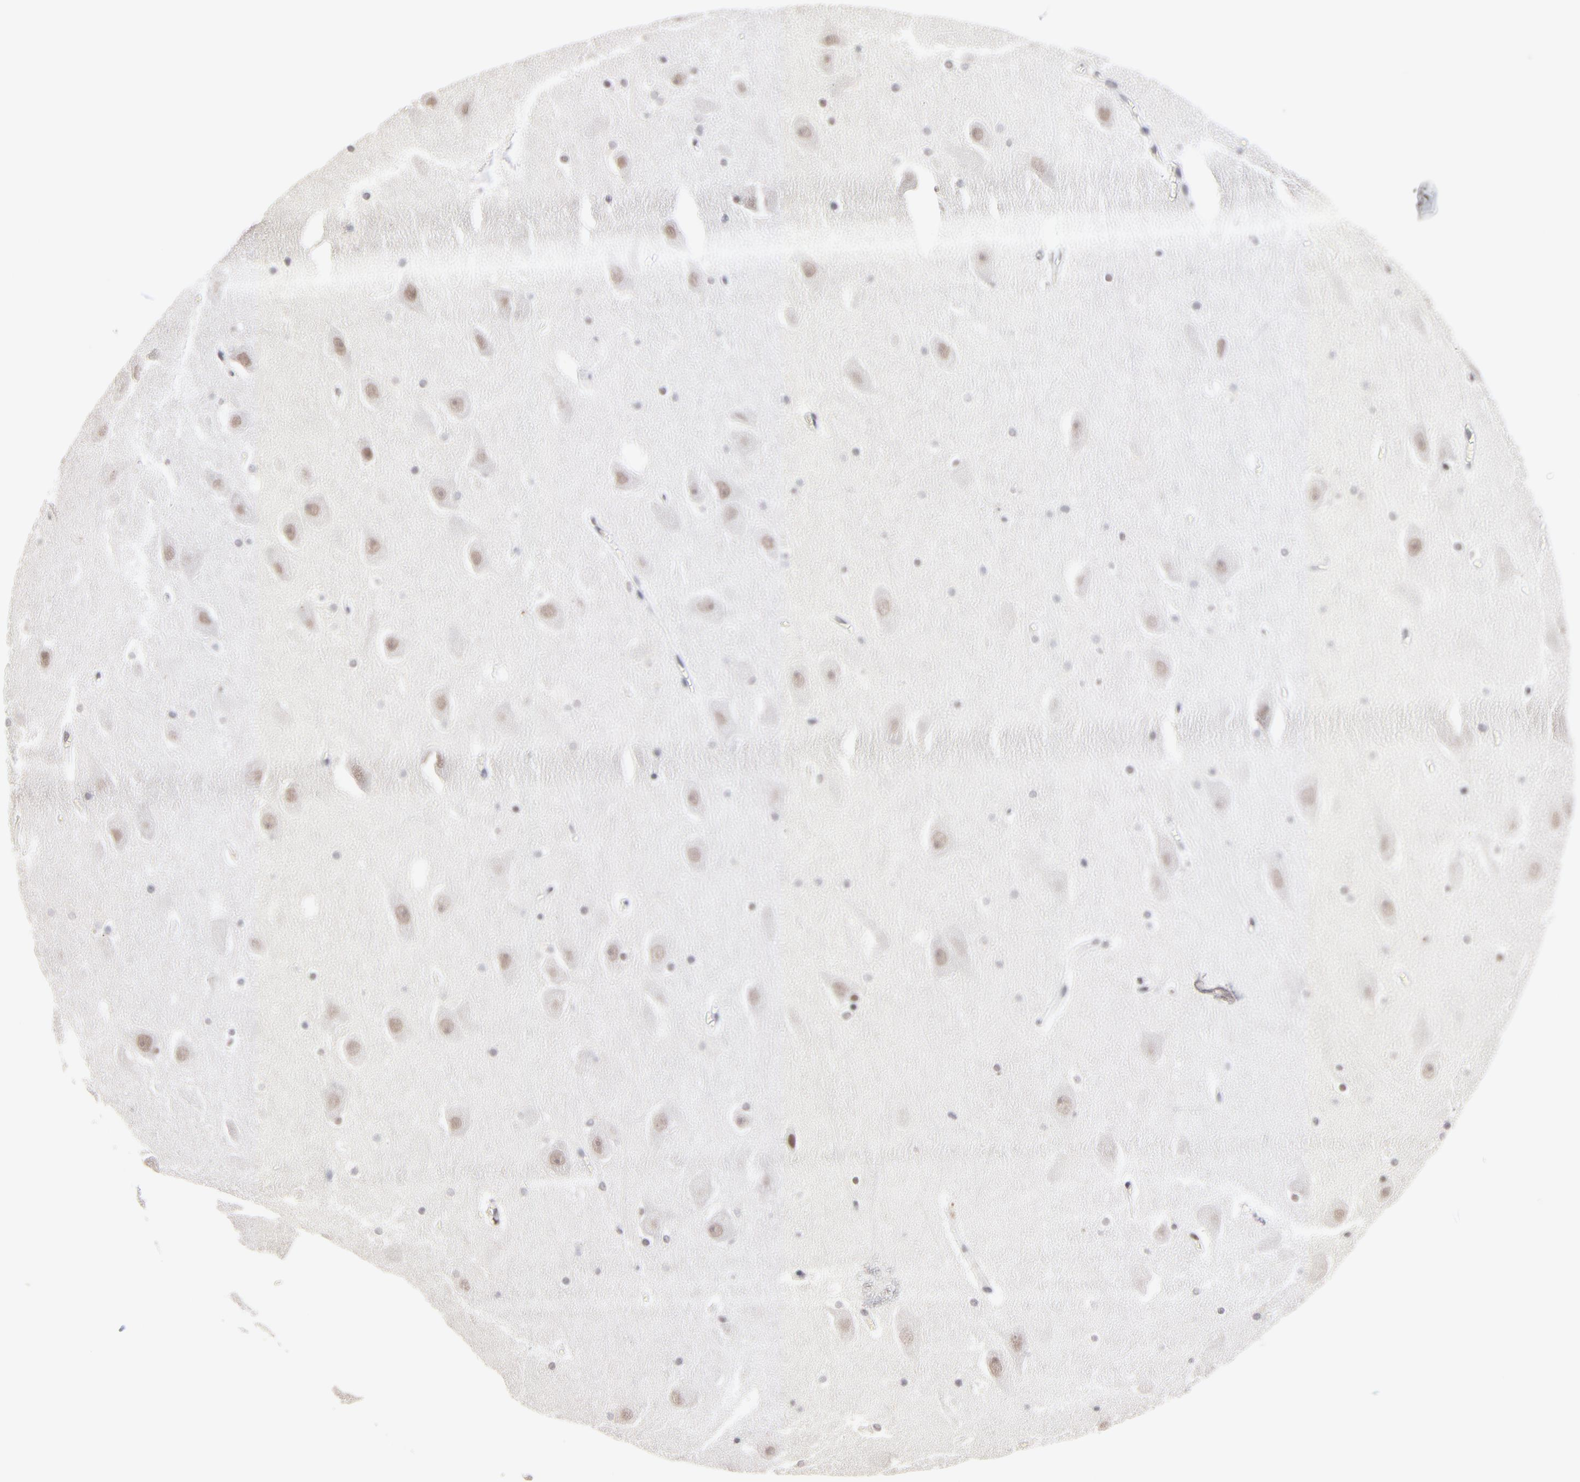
{"staining": {"intensity": "weak", "quantity": "<25%", "location": "nuclear"}, "tissue": "hippocampus", "cell_type": "Glial cells", "image_type": "normal", "snomed": [{"axis": "morphology", "description": "Normal tissue, NOS"}, {"axis": "topography", "description": "Hippocampus"}], "caption": "Micrograph shows no protein positivity in glial cells of unremarkable hippocampus. (Immunohistochemistry, brightfield microscopy, high magnification).", "gene": "MBIP", "patient": {"sex": "male", "age": 45}}